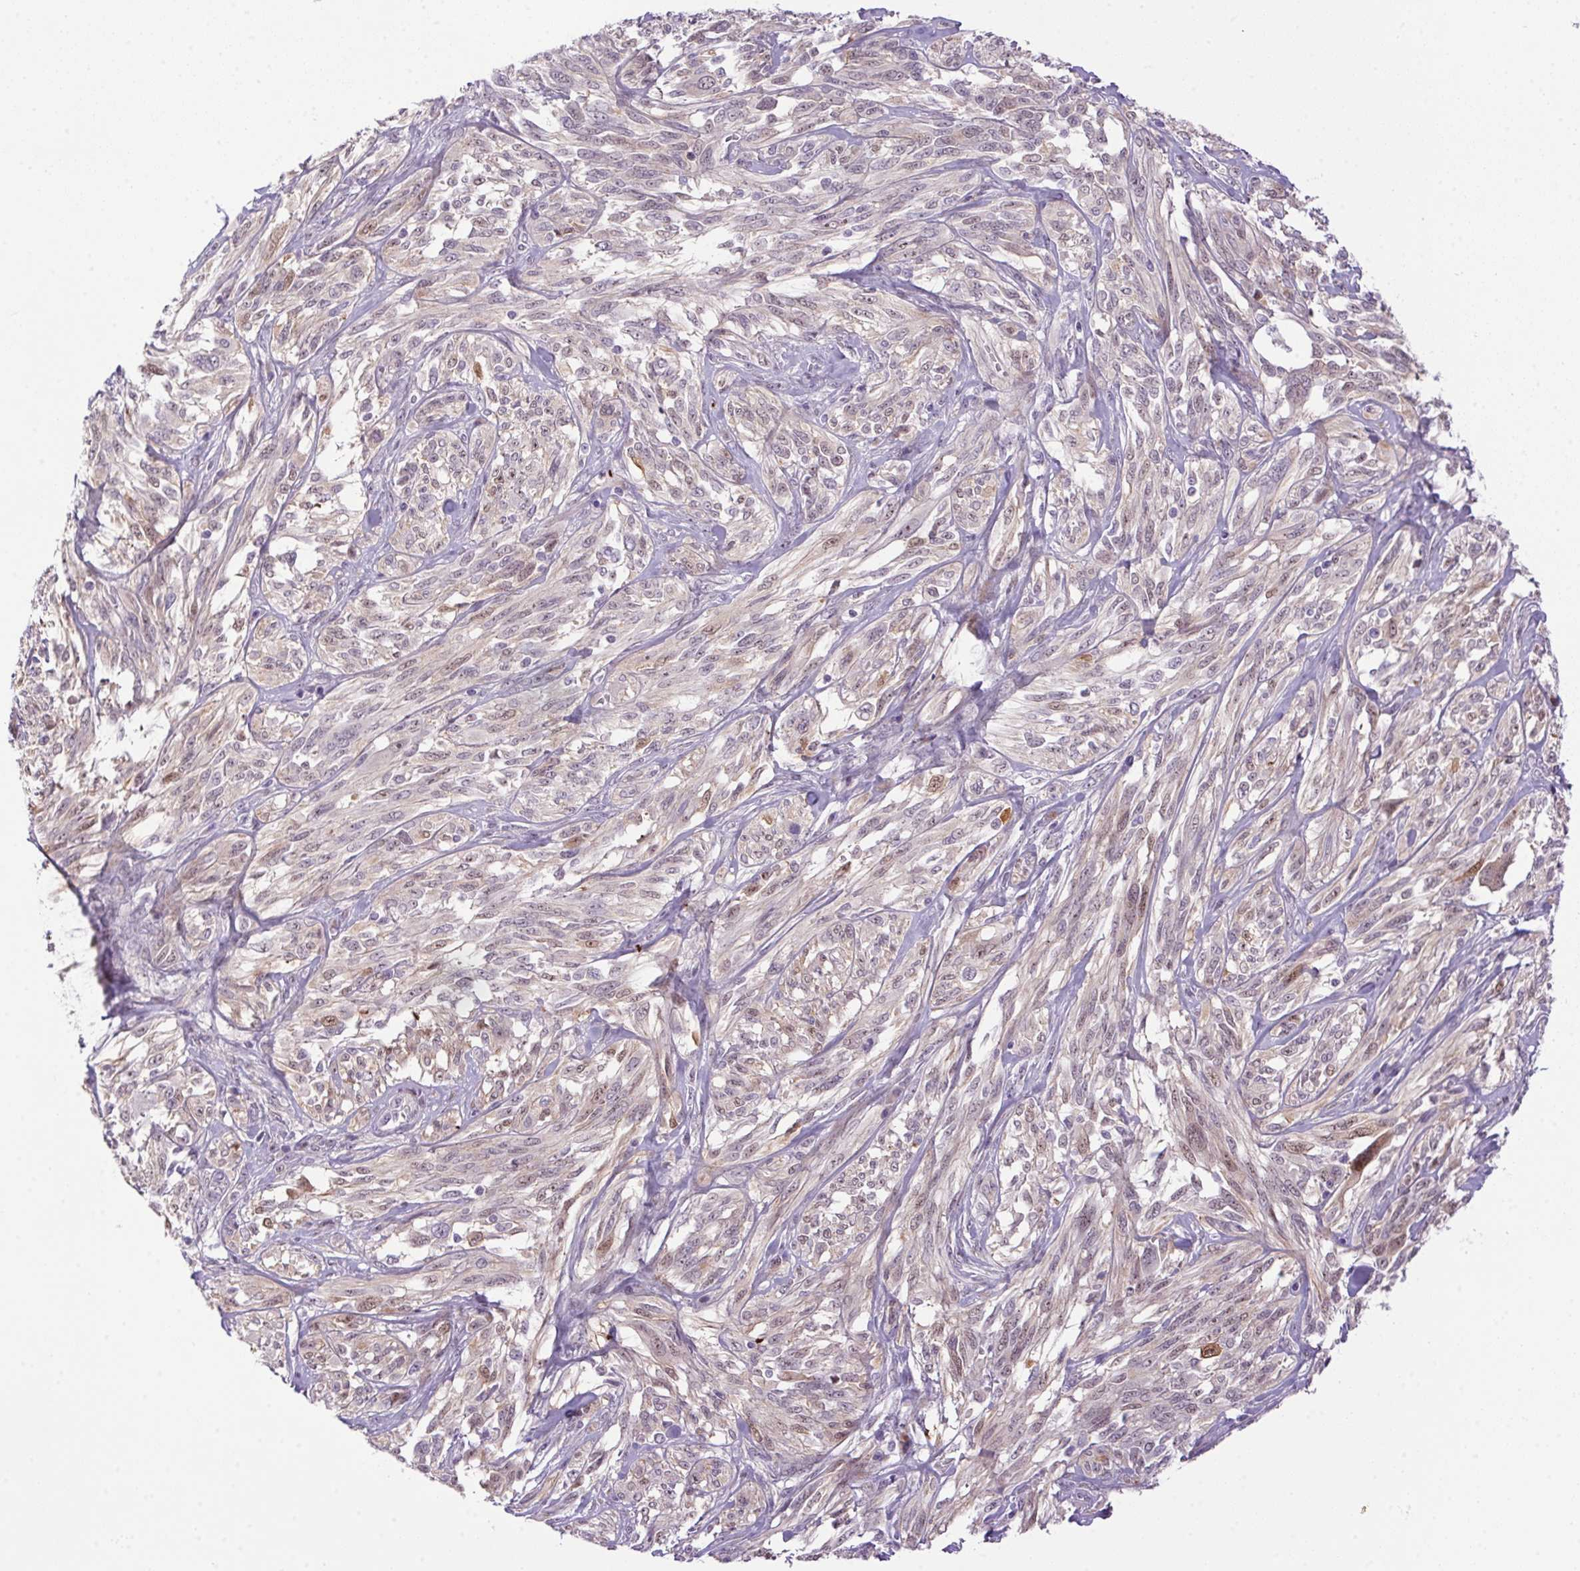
{"staining": {"intensity": "weak", "quantity": "25%-75%", "location": "cytoplasmic/membranous,nuclear"}, "tissue": "melanoma", "cell_type": "Tumor cells", "image_type": "cancer", "snomed": [{"axis": "morphology", "description": "Malignant melanoma, NOS"}, {"axis": "topography", "description": "Skin"}], "caption": "Immunohistochemistry (IHC) of human melanoma displays low levels of weak cytoplasmic/membranous and nuclear staining in about 25%-75% of tumor cells. The protein is shown in brown color, while the nuclei are stained blue.", "gene": "LRRTM1", "patient": {"sex": "female", "age": 91}}